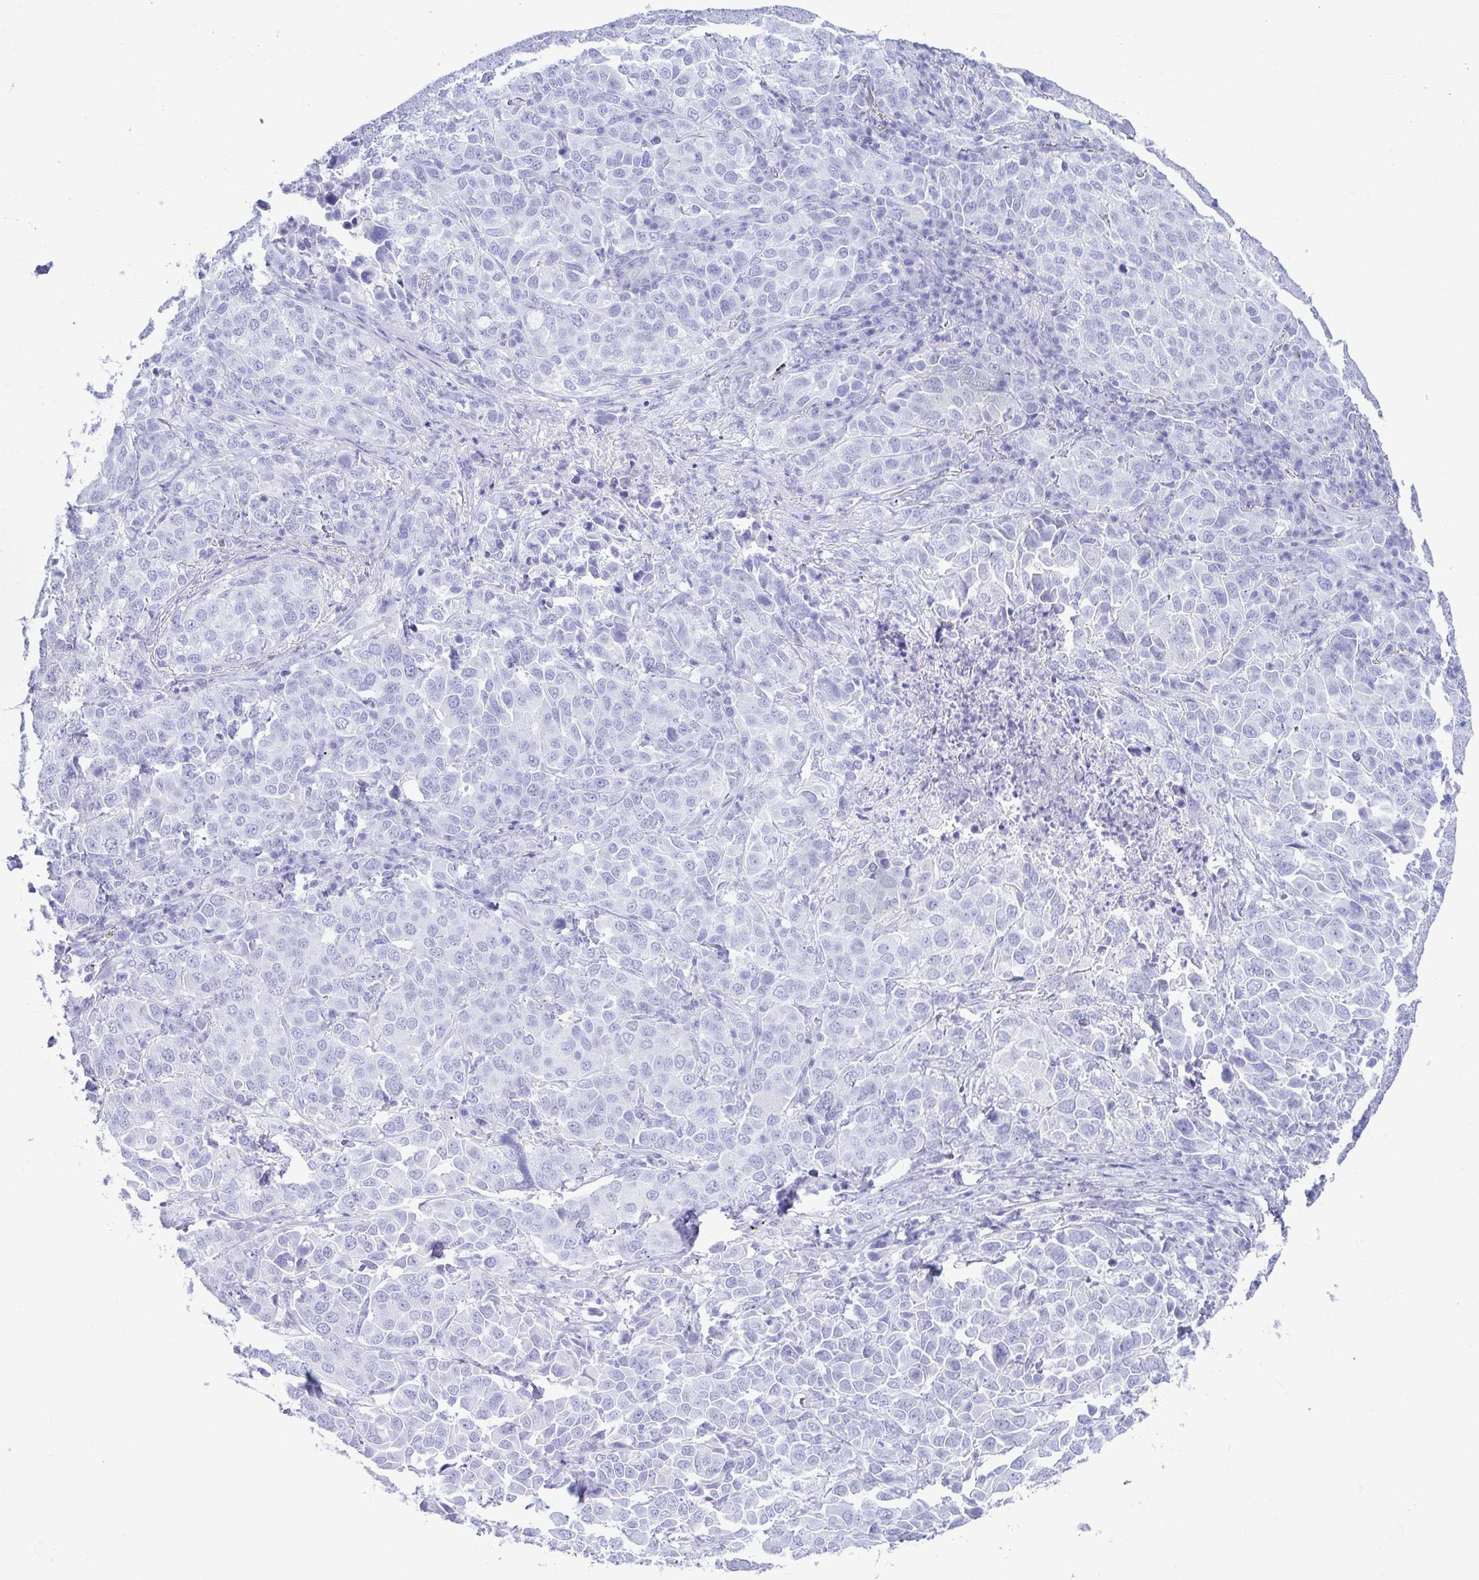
{"staining": {"intensity": "negative", "quantity": "none", "location": "none"}, "tissue": "lung cancer", "cell_type": "Tumor cells", "image_type": "cancer", "snomed": [{"axis": "morphology", "description": "Adenocarcinoma, NOS"}, {"axis": "morphology", "description": "Adenocarcinoma, metastatic, NOS"}, {"axis": "topography", "description": "Lymph node"}, {"axis": "topography", "description": "Lung"}], "caption": "The histopathology image reveals no staining of tumor cells in lung cancer (adenocarcinoma).", "gene": "ATP4B", "patient": {"sex": "female", "age": 65}}